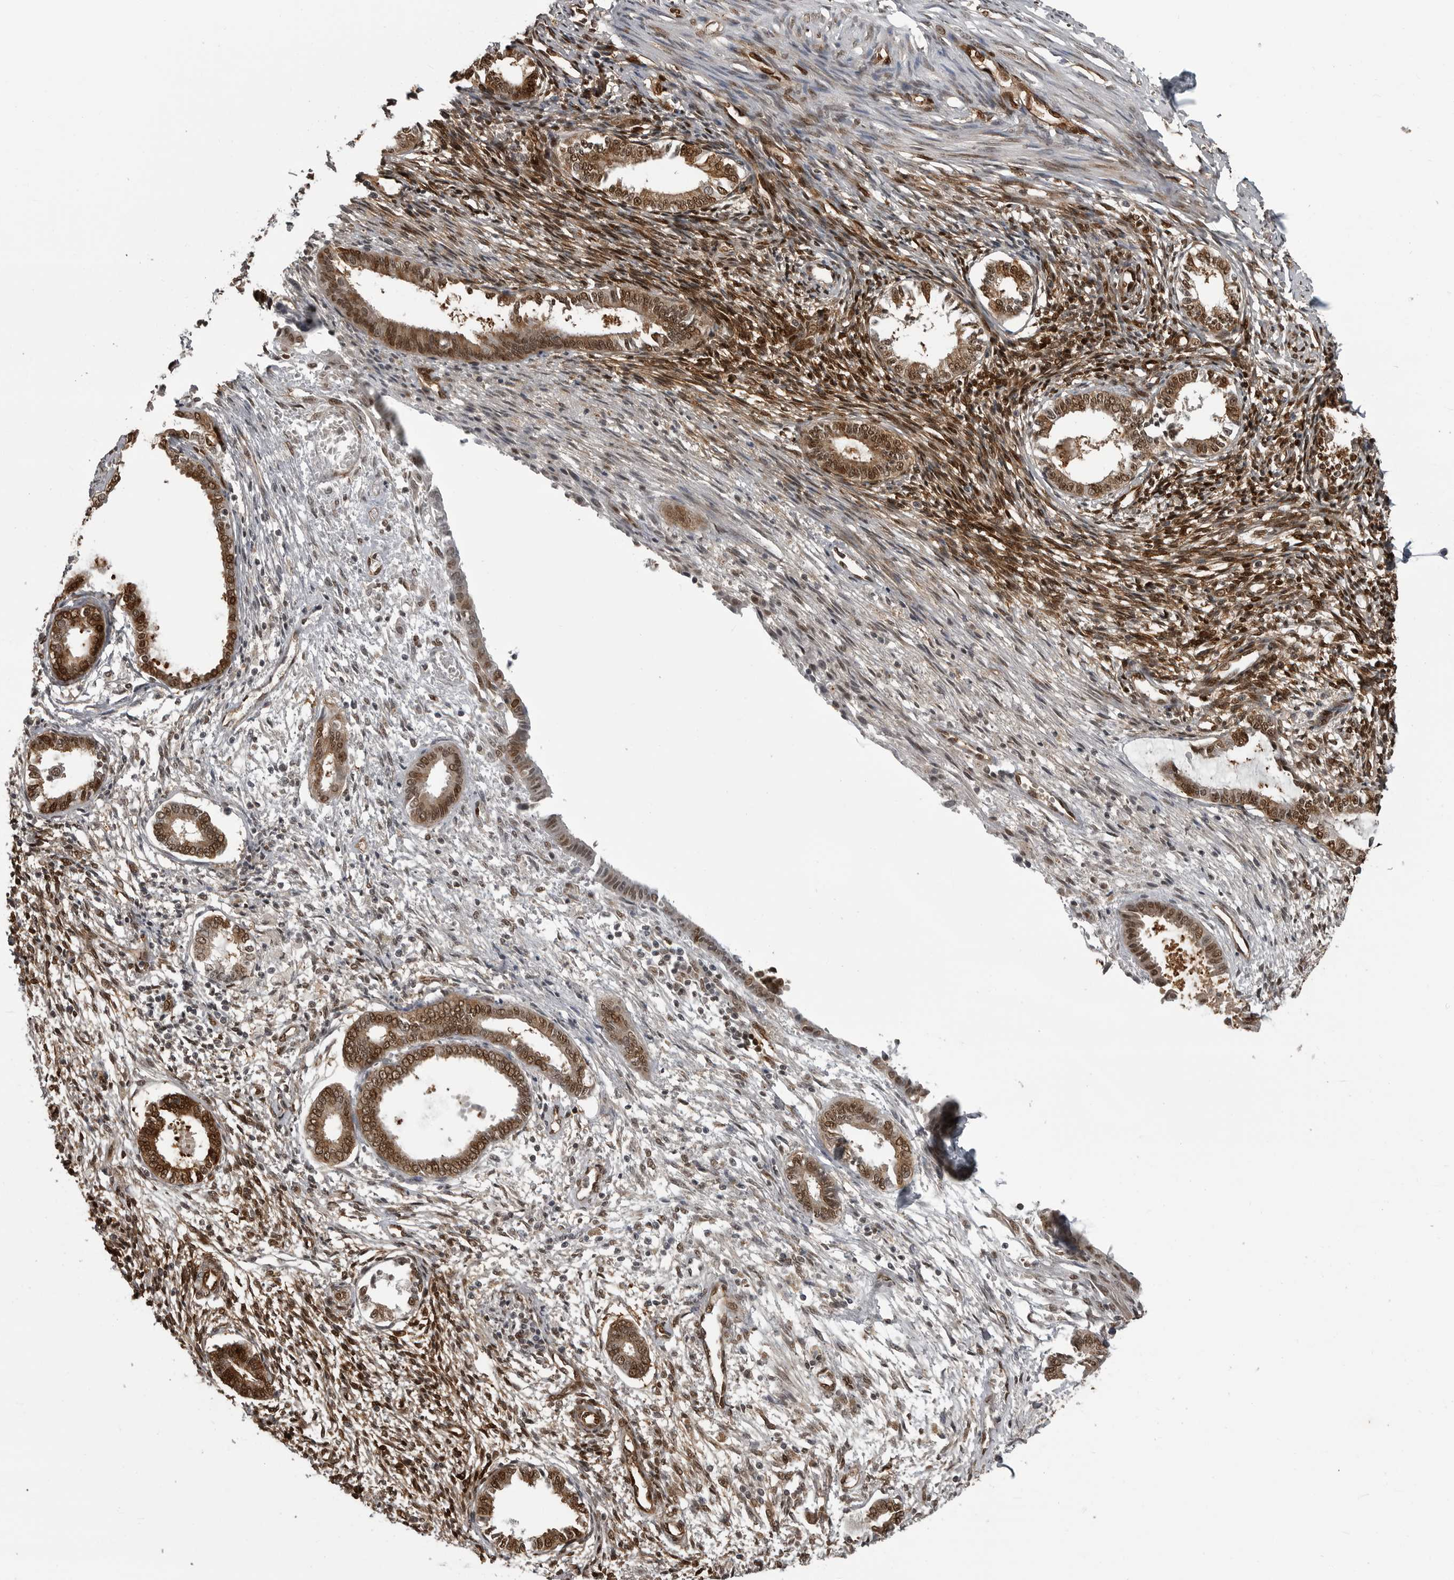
{"staining": {"intensity": "moderate", "quantity": ">75%", "location": "cytoplasmic/membranous,nuclear"}, "tissue": "endometrium", "cell_type": "Cells in endometrial stroma", "image_type": "normal", "snomed": [{"axis": "morphology", "description": "Normal tissue, NOS"}, {"axis": "topography", "description": "Endometrium"}], "caption": "An immunohistochemistry image of normal tissue is shown. Protein staining in brown labels moderate cytoplasmic/membranous,nuclear positivity in endometrium within cells in endometrial stroma.", "gene": "SMAD2", "patient": {"sex": "female", "age": 56}}